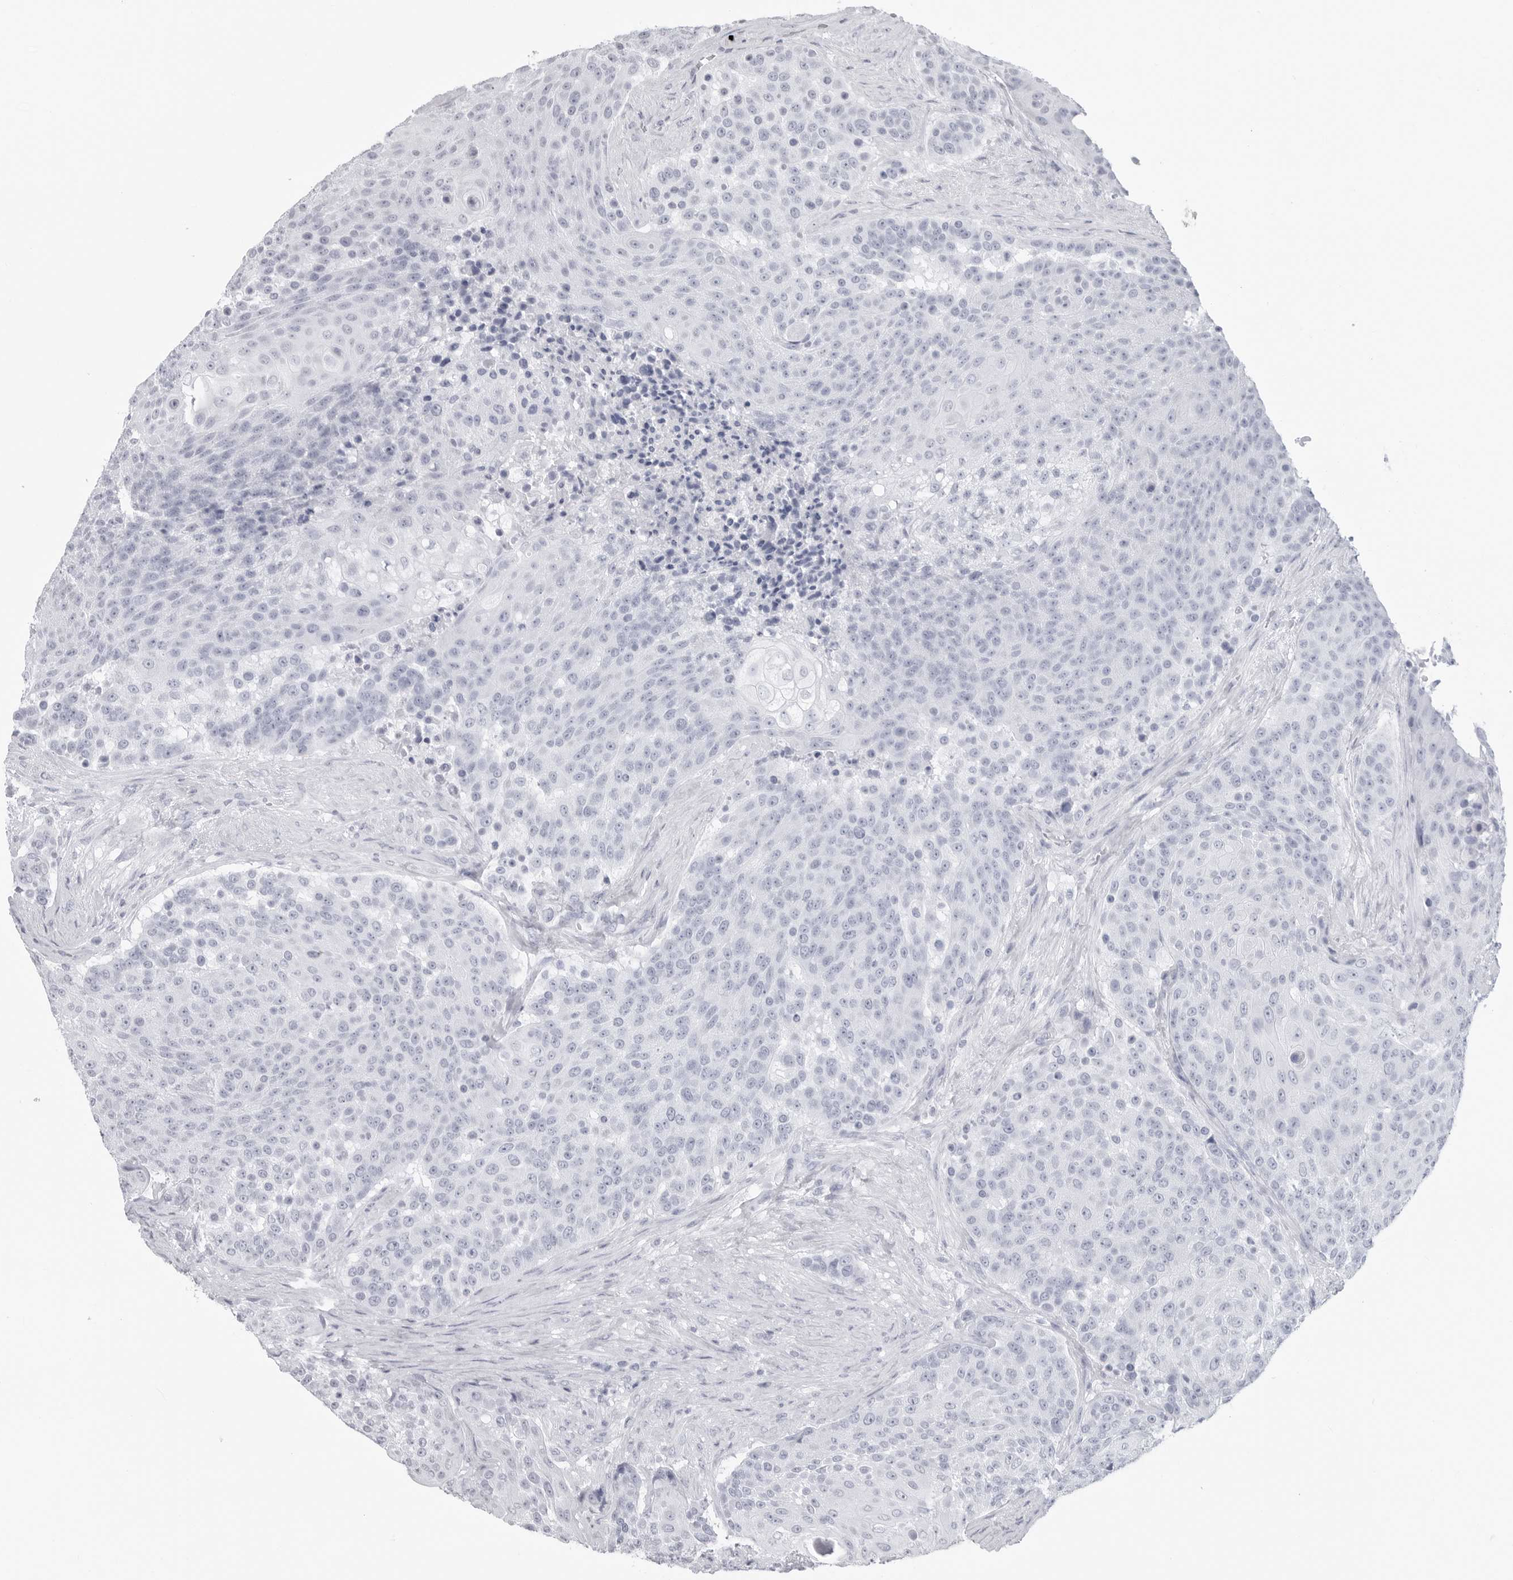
{"staining": {"intensity": "negative", "quantity": "none", "location": "none"}, "tissue": "urothelial cancer", "cell_type": "Tumor cells", "image_type": "cancer", "snomed": [{"axis": "morphology", "description": "Urothelial carcinoma, High grade"}, {"axis": "topography", "description": "Urinary bladder"}], "caption": "Tumor cells show no significant positivity in urothelial cancer. The staining is performed using DAB (3,3'-diaminobenzidine) brown chromogen with nuclei counter-stained in using hematoxylin.", "gene": "CSH1", "patient": {"sex": "female", "age": 63}}